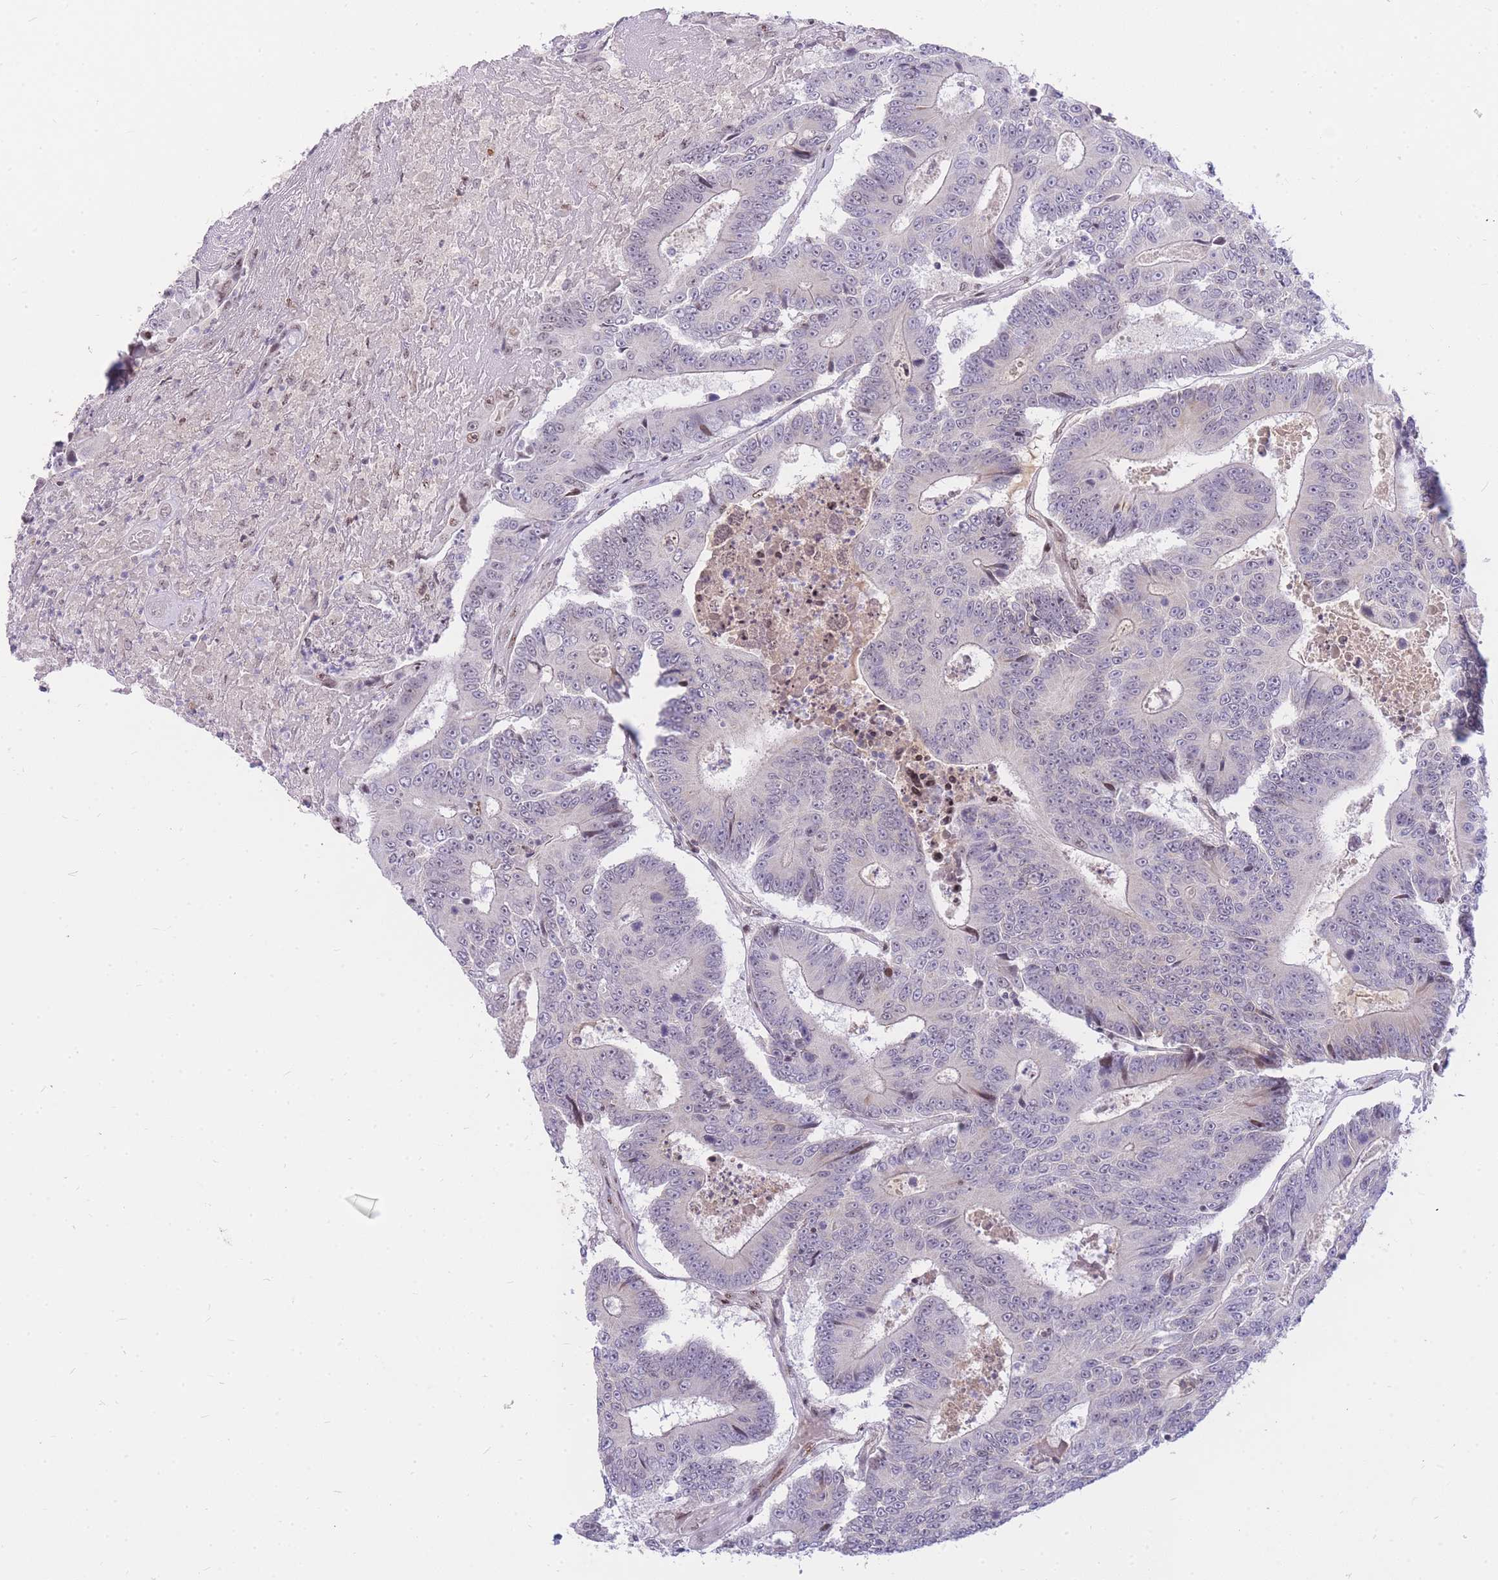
{"staining": {"intensity": "negative", "quantity": "none", "location": "none"}, "tissue": "colorectal cancer", "cell_type": "Tumor cells", "image_type": "cancer", "snomed": [{"axis": "morphology", "description": "Adenocarcinoma, NOS"}, {"axis": "topography", "description": "Colon"}], "caption": "IHC image of colorectal adenocarcinoma stained for a protein (brown), which displays no expression in tumor cells. The staining was performed using DAB (3,3'-diaminobenzidine) to visualize the protein expression in brown, while the nuclei were stained in blue with hematoxylin (Magnification: 20x).", "gene": "TLE2", "patient": {"sex": "male", "age": 83}}